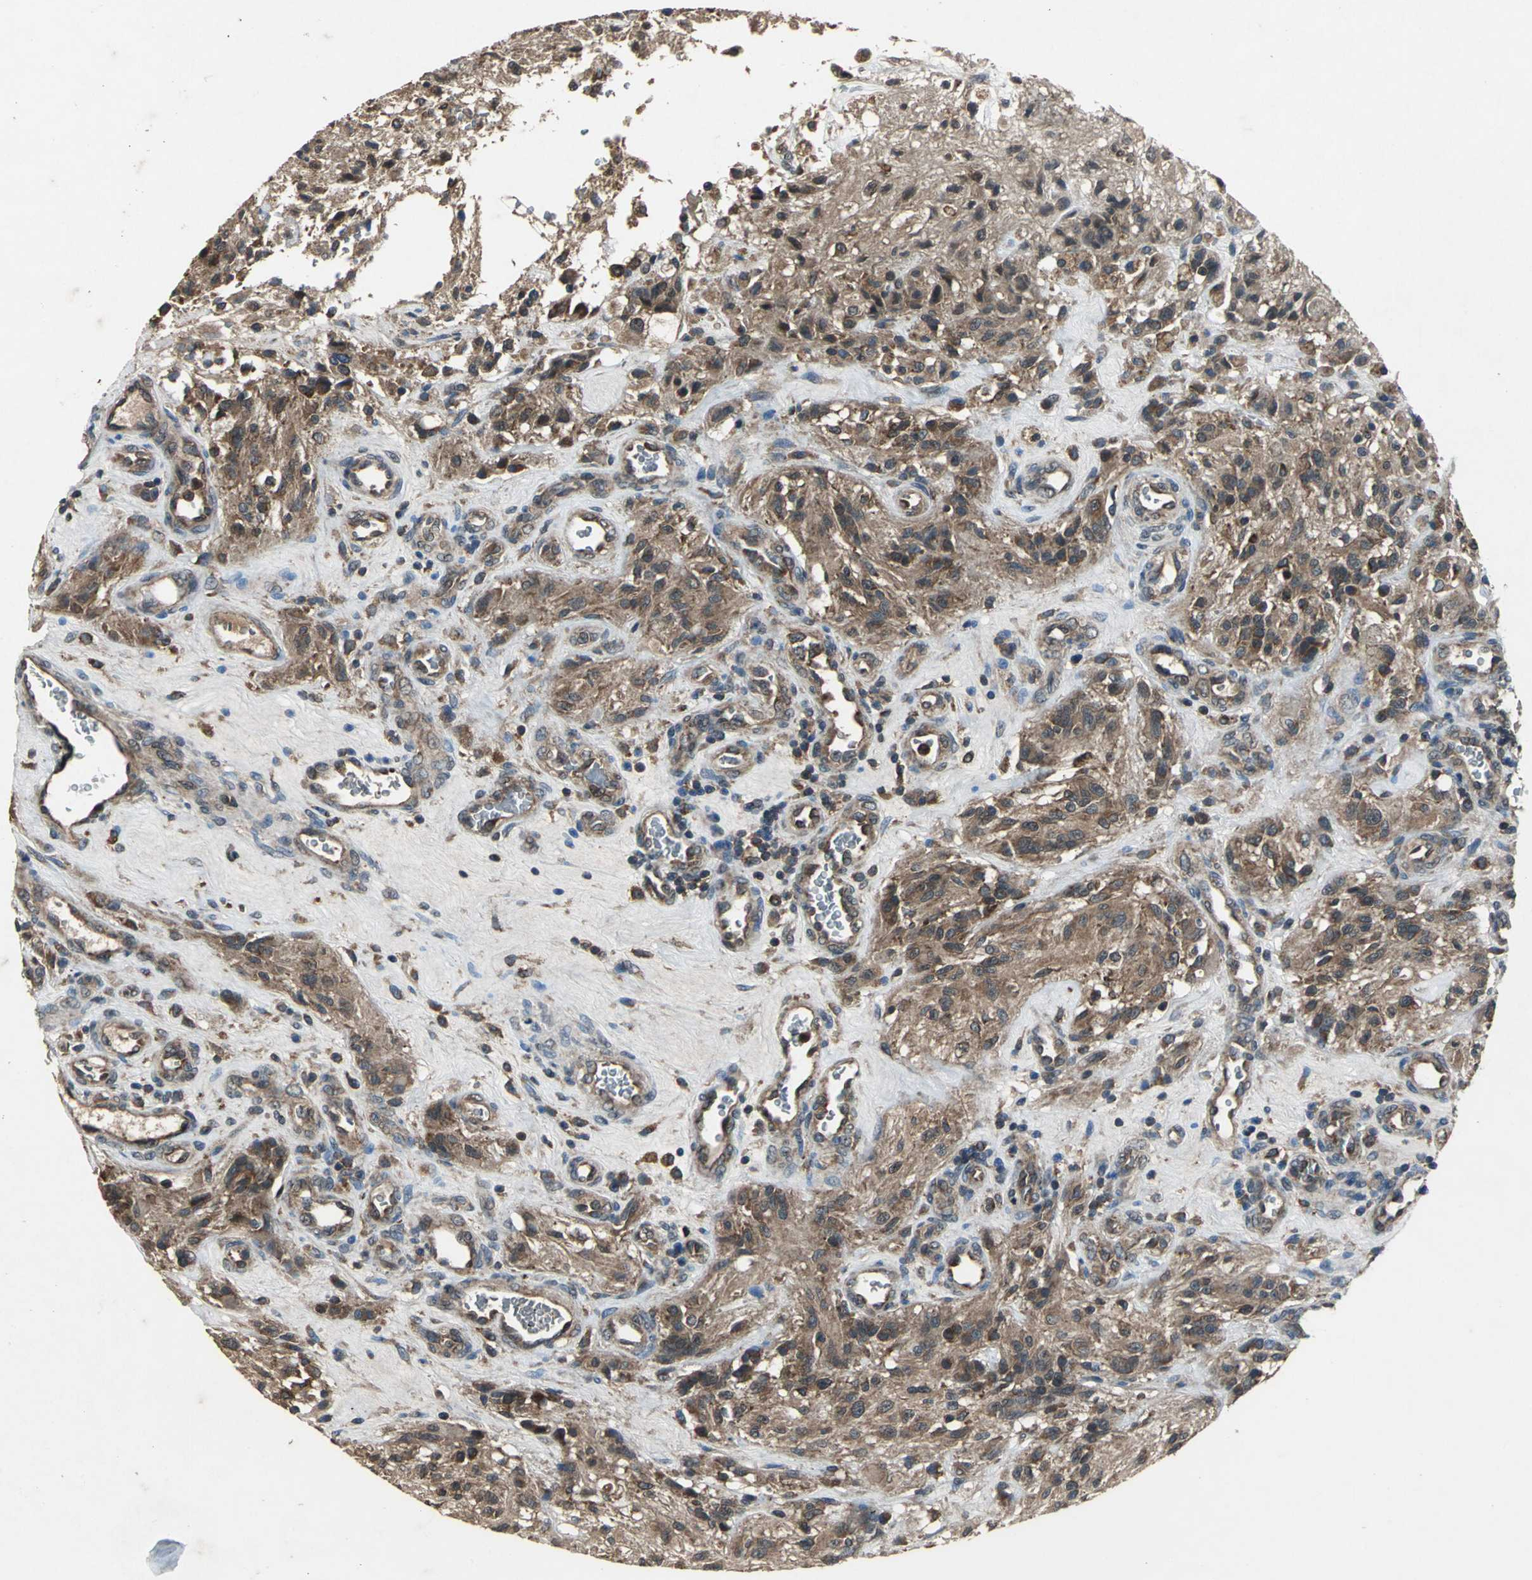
{"staining": {"intensity": "strong", "quantity": ">75%", "location": "cytoplasmic/membranous,nuclear"}, "tissue": "glioma", "cell_type": "Tumor cells", "image_type": "cancer", "snomed": [{"axis": "morphology", "description": "Normal tissue, NOS"}, {"axis": "morphology", "description": "Glioma, malignant, High grade"}, {"axis": "topography", "description": "Cerebral cortex"}], "caption": "Immunohistochemistry (IHC) of human glioma displays high levels of strong cytoplasmic/membranous and nuclear staining in approximately >75% of tumor cells.", "gene": "ZNF608", "patient": {"sex": "male", "age": 56}}